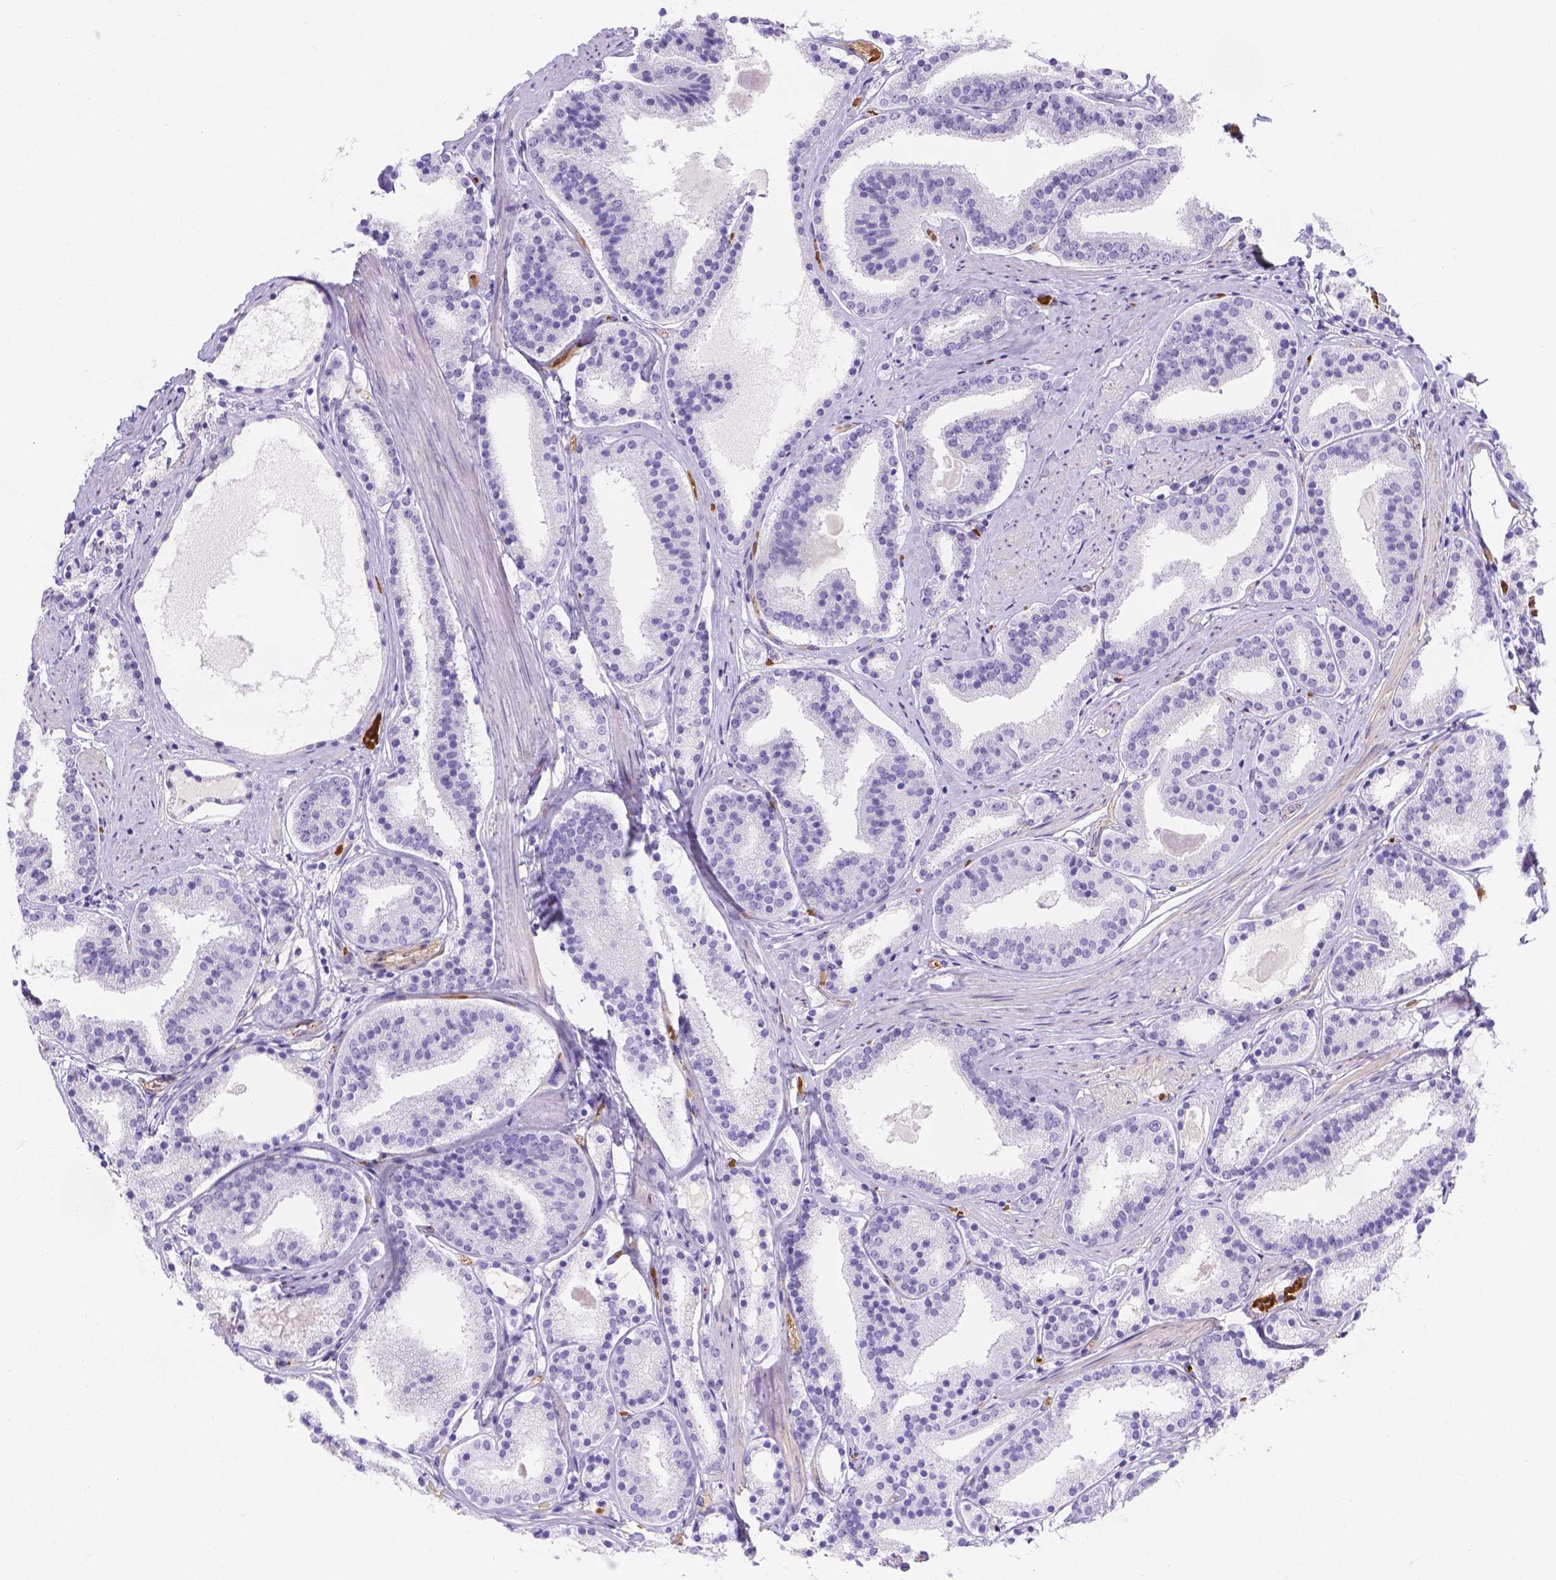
{"staining": {"intensity": "negative", "quantity": "none", "location": "none"}, "tissue": "prostate cancer", "cell_type": "Tumor cells", "image_type": "cancer", "snomed": [{"axis": "morphology", "description": "Adenocarcinoma, High grade"}, {"axis": "topography", "description": "Prostate"}], "caption": "A high-resolution micrograph shows immunohistochemistry staining of prostate high-grade adenocarcinoma, which reveals no significant expression in tumor cells.", "gene": "SLC40A1", "patient": {"sex": "male", "age": 63}}